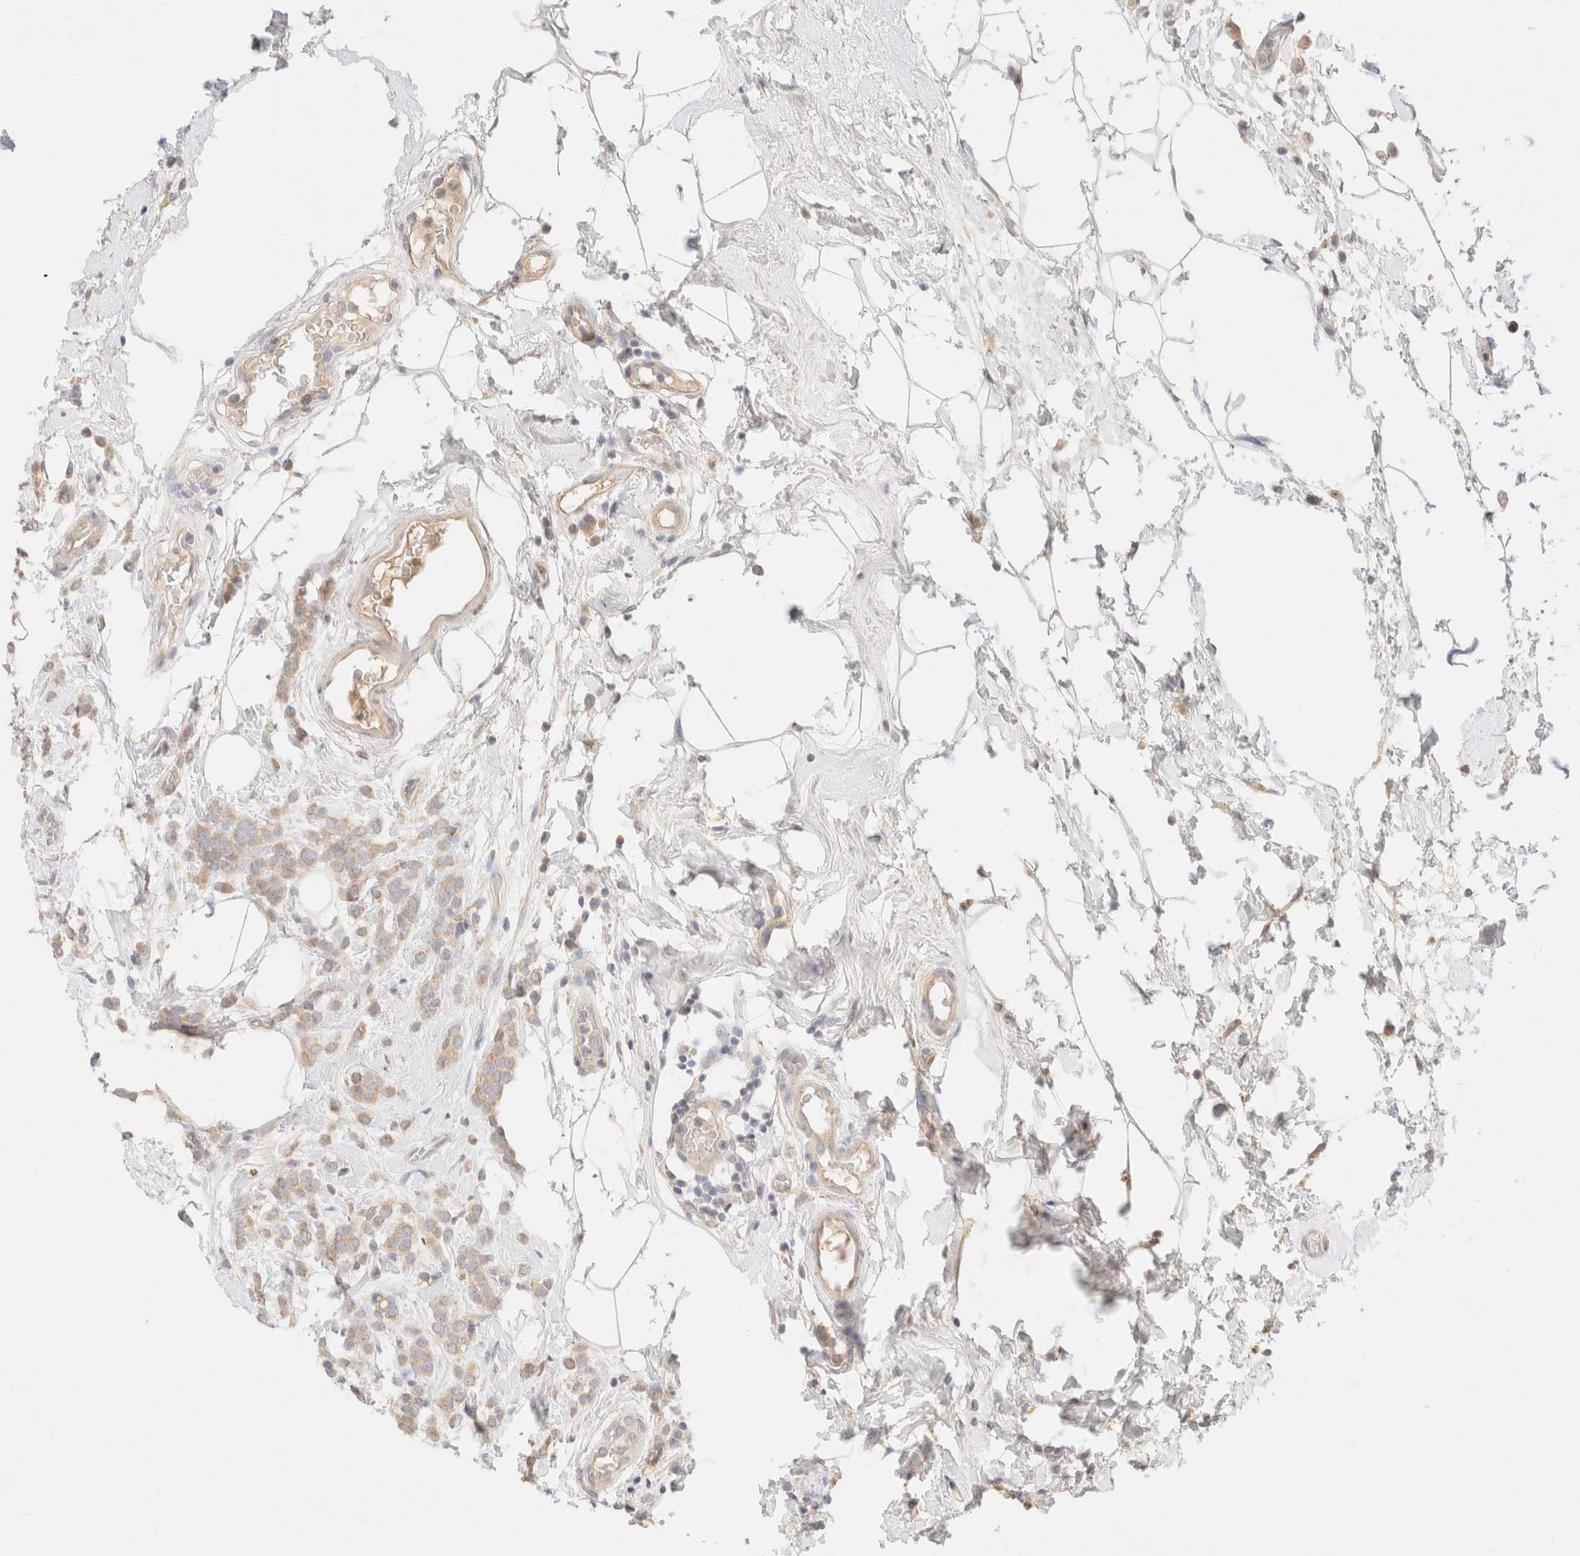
{"staining": {"intensity": "weak", "quantity": "25%-75%", "location": "cytoplasmic/membranous"}, "tissue": "breast cancer", "cell_type": "Tumor cells", "image_type": "cancer", "snomed": [{"axis": "morphology", "description": "Lobular carcinoma"}, {"axis": "topography", "description": "Breast"}], "caption": "Protein expression by immunohistochemistry (IHC) reveals weak cytoplasmic/membranous staining in about 25%-75% of tumor cells in breast lobular carcinoma. The protein is stained brown, and the nuclei are stained in blue (DAB IHC with brightfield microscopy, high magnification).", "gene": "SNTB1", "patient": {"sex": "female", "age": 50}}